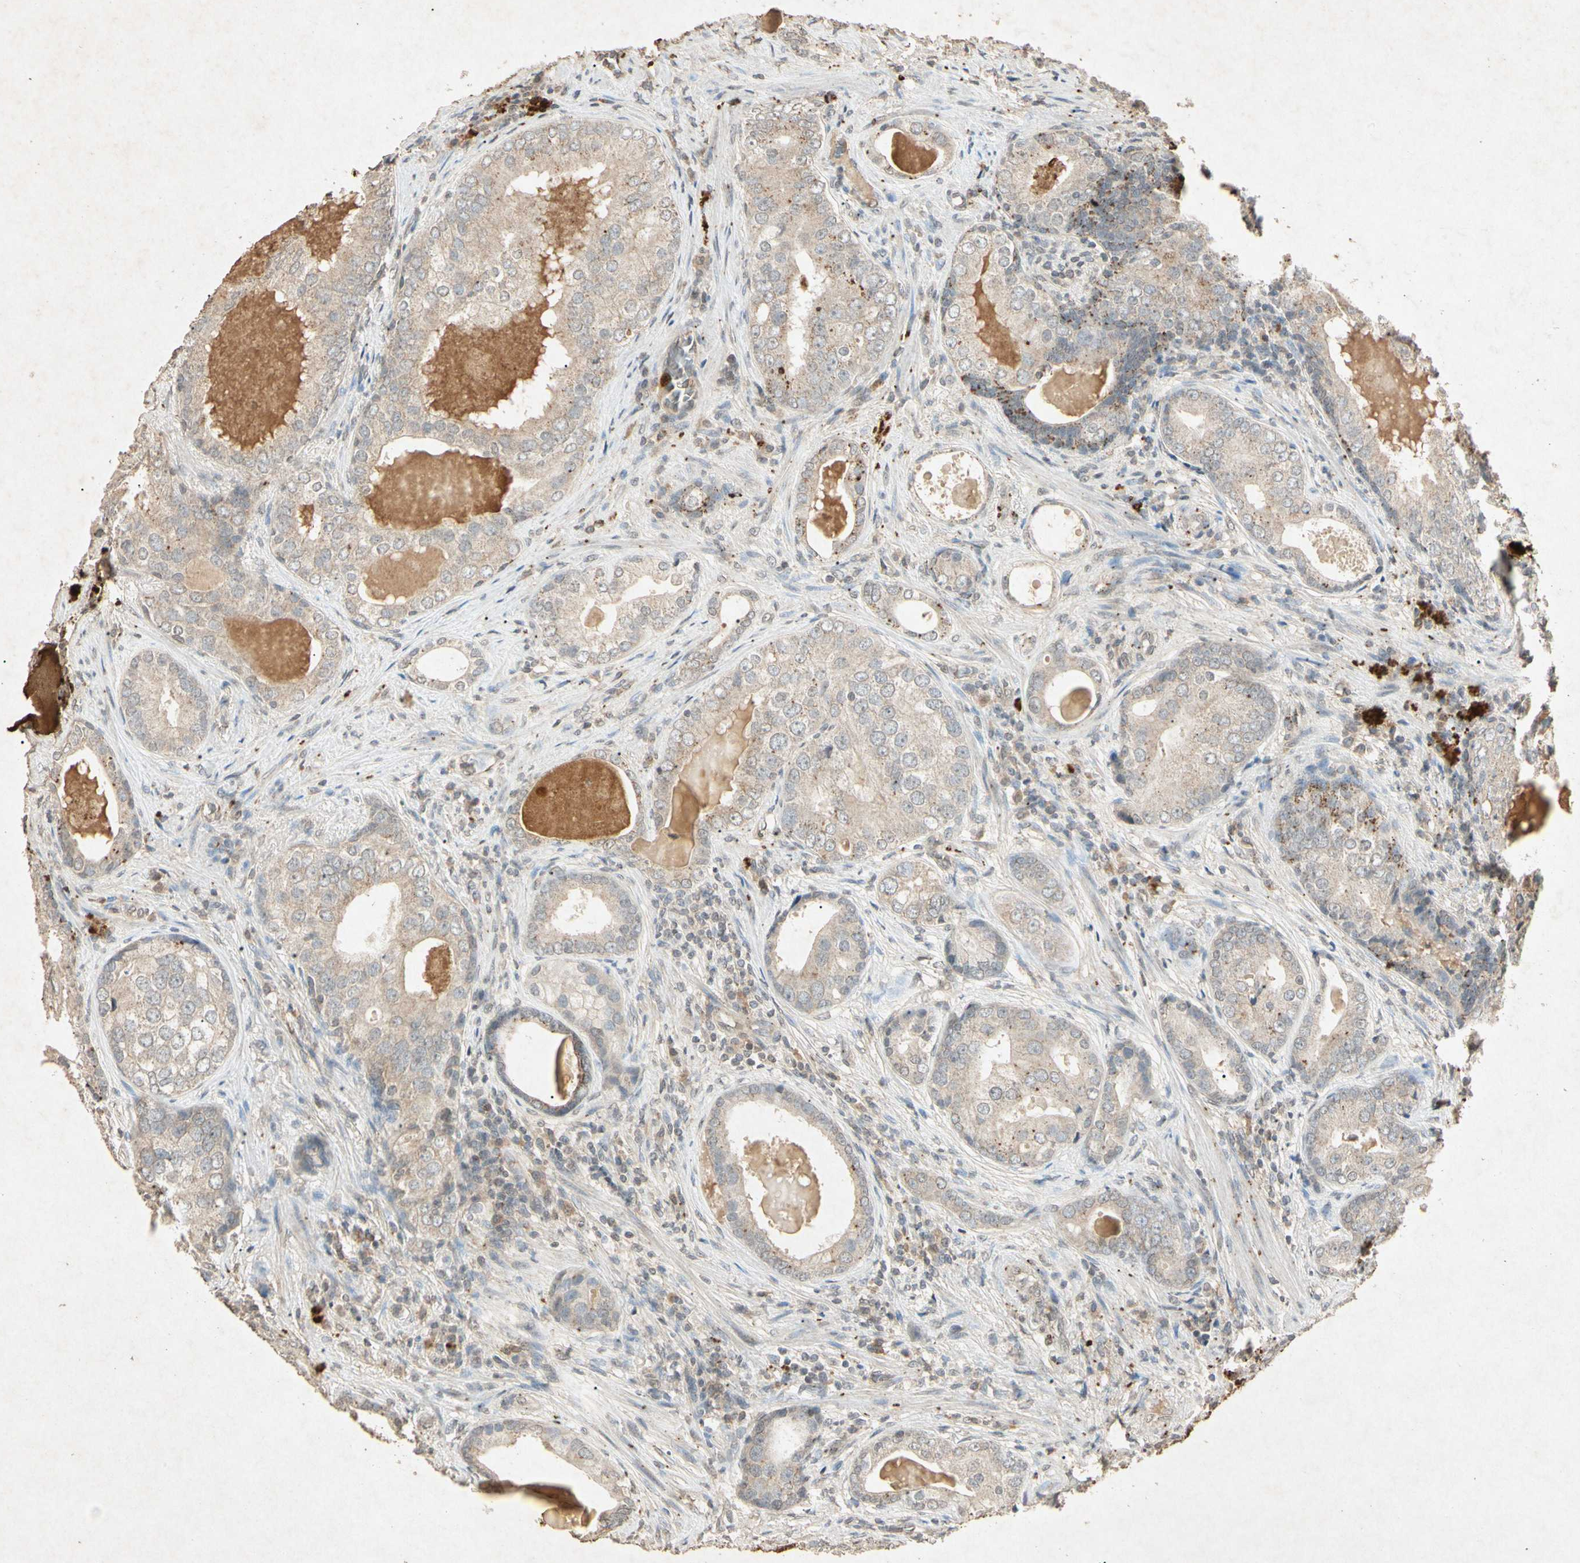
{"staining": {"intensity": "weak", "quantity": ">75%", "location": "cytoplasmic/membranous"}, "tissue": "prostate cancer", "cell_type": "Tumor cells", "image_type": "cancer", "snomed": [{"axis": "morphology", "description": "Adenocarcinoma, High grade"}, {"axis": "topography", "description": "Prostate"}], "caption": "Prostate adenocarcinoma (high-grade) stained with a protein marker reveals weak staining in tumor cells.", "gene": "MSRB1", "patient": {"sex": "male", "age": 66}}